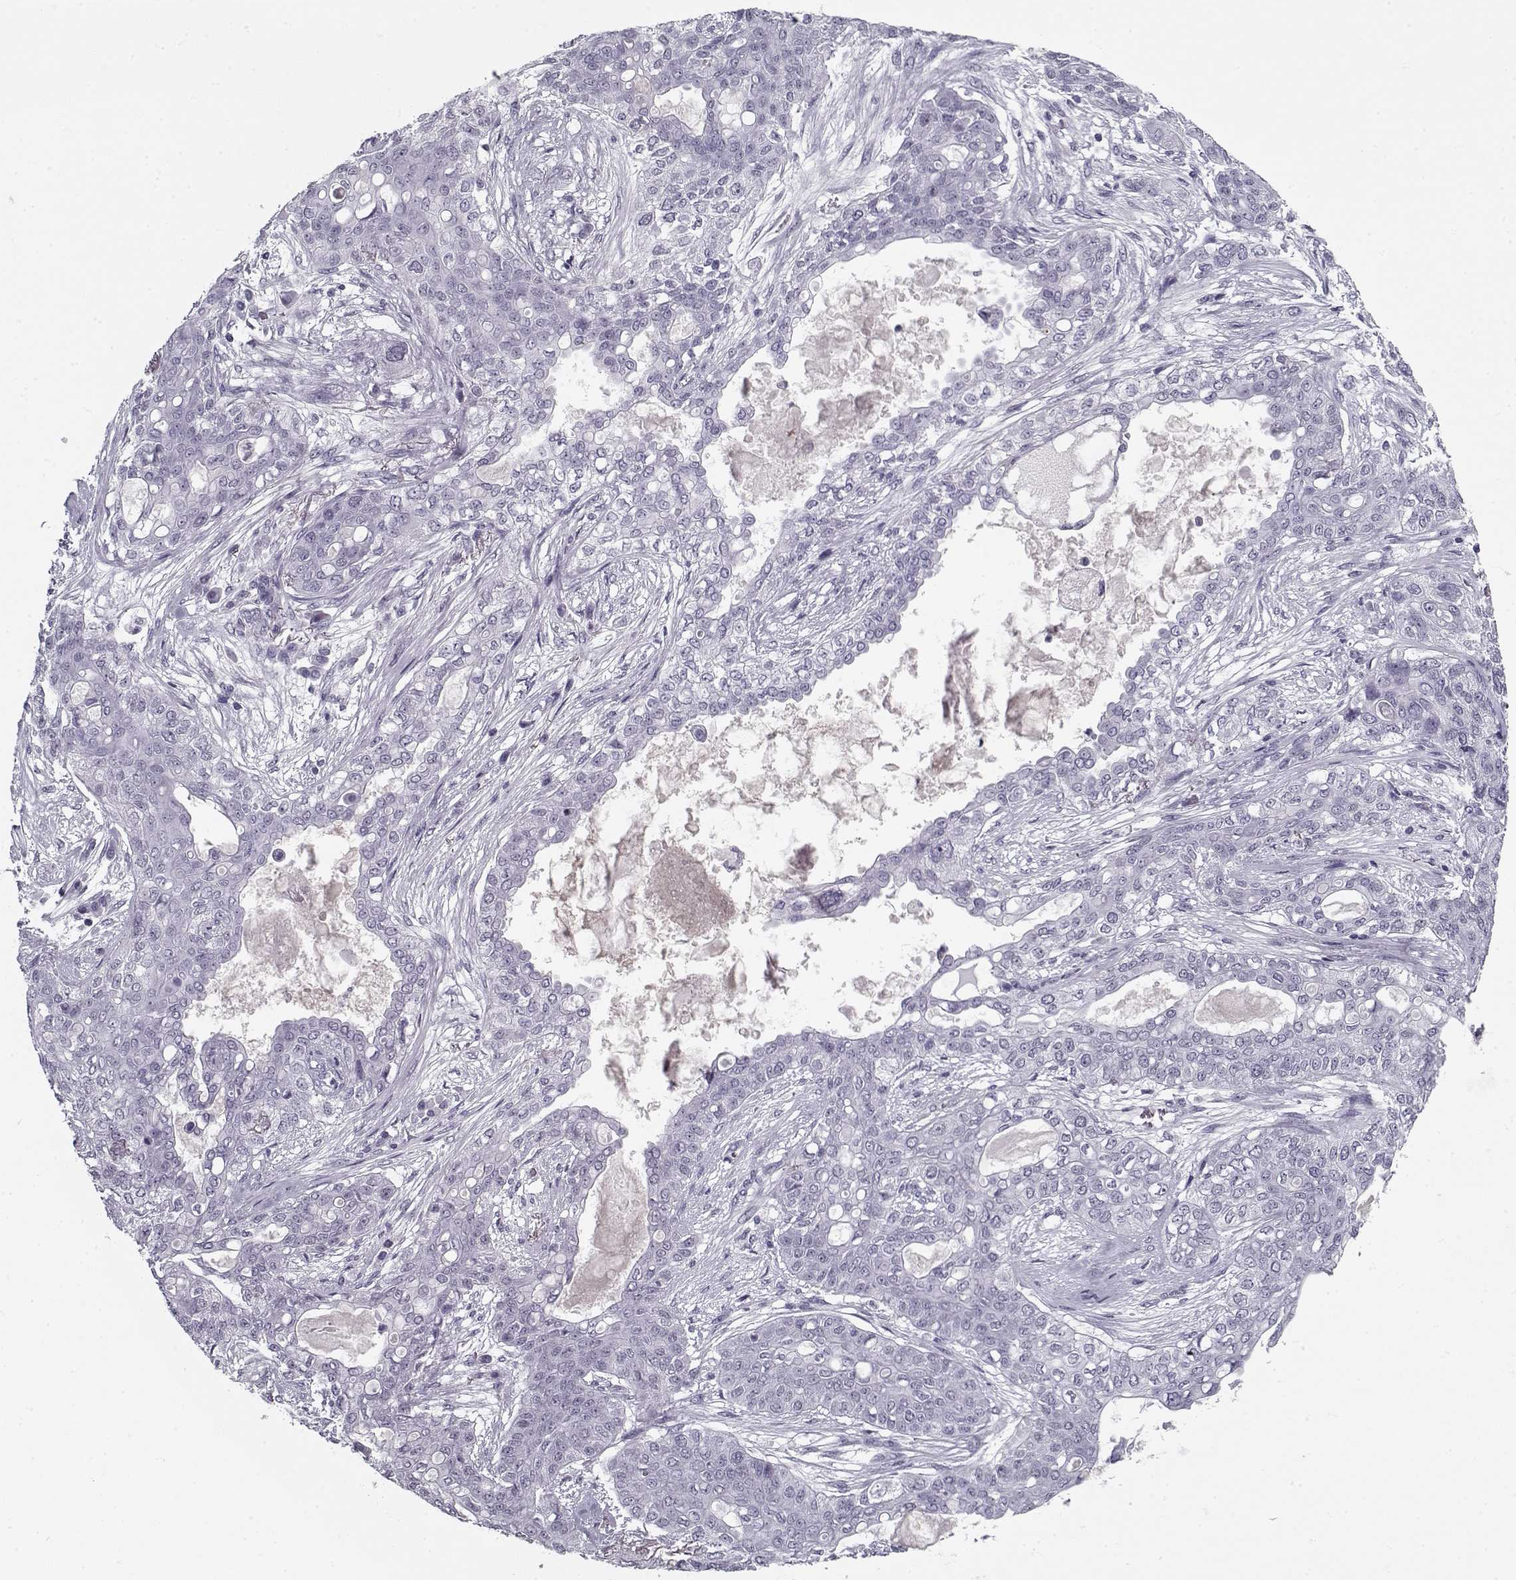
{"staining": {"intensity": "negative", "quantity": "none", "location": "none"}, "tissue": "lung cancer", "cell_type": "Tumor cells", "image_type": "cancer", "snomed": [{"axis": "morphology", "description": "Squamous cell carcinoma, NOS"}, {"axis": "topography", "description": "Lung"}], "caption": "Immunohistochemistry (IHC) image of neoplastic tissue: lung cancer (squamous cell carcinoma) stained with DAB shows no significant protein staining in tumor cells. The staining is performed using DAB brown chromogen with nuclei counter-stained in using hematoxylin.", "gene": "SPACA9", "patient": {"sex": "female", "age": 70}}